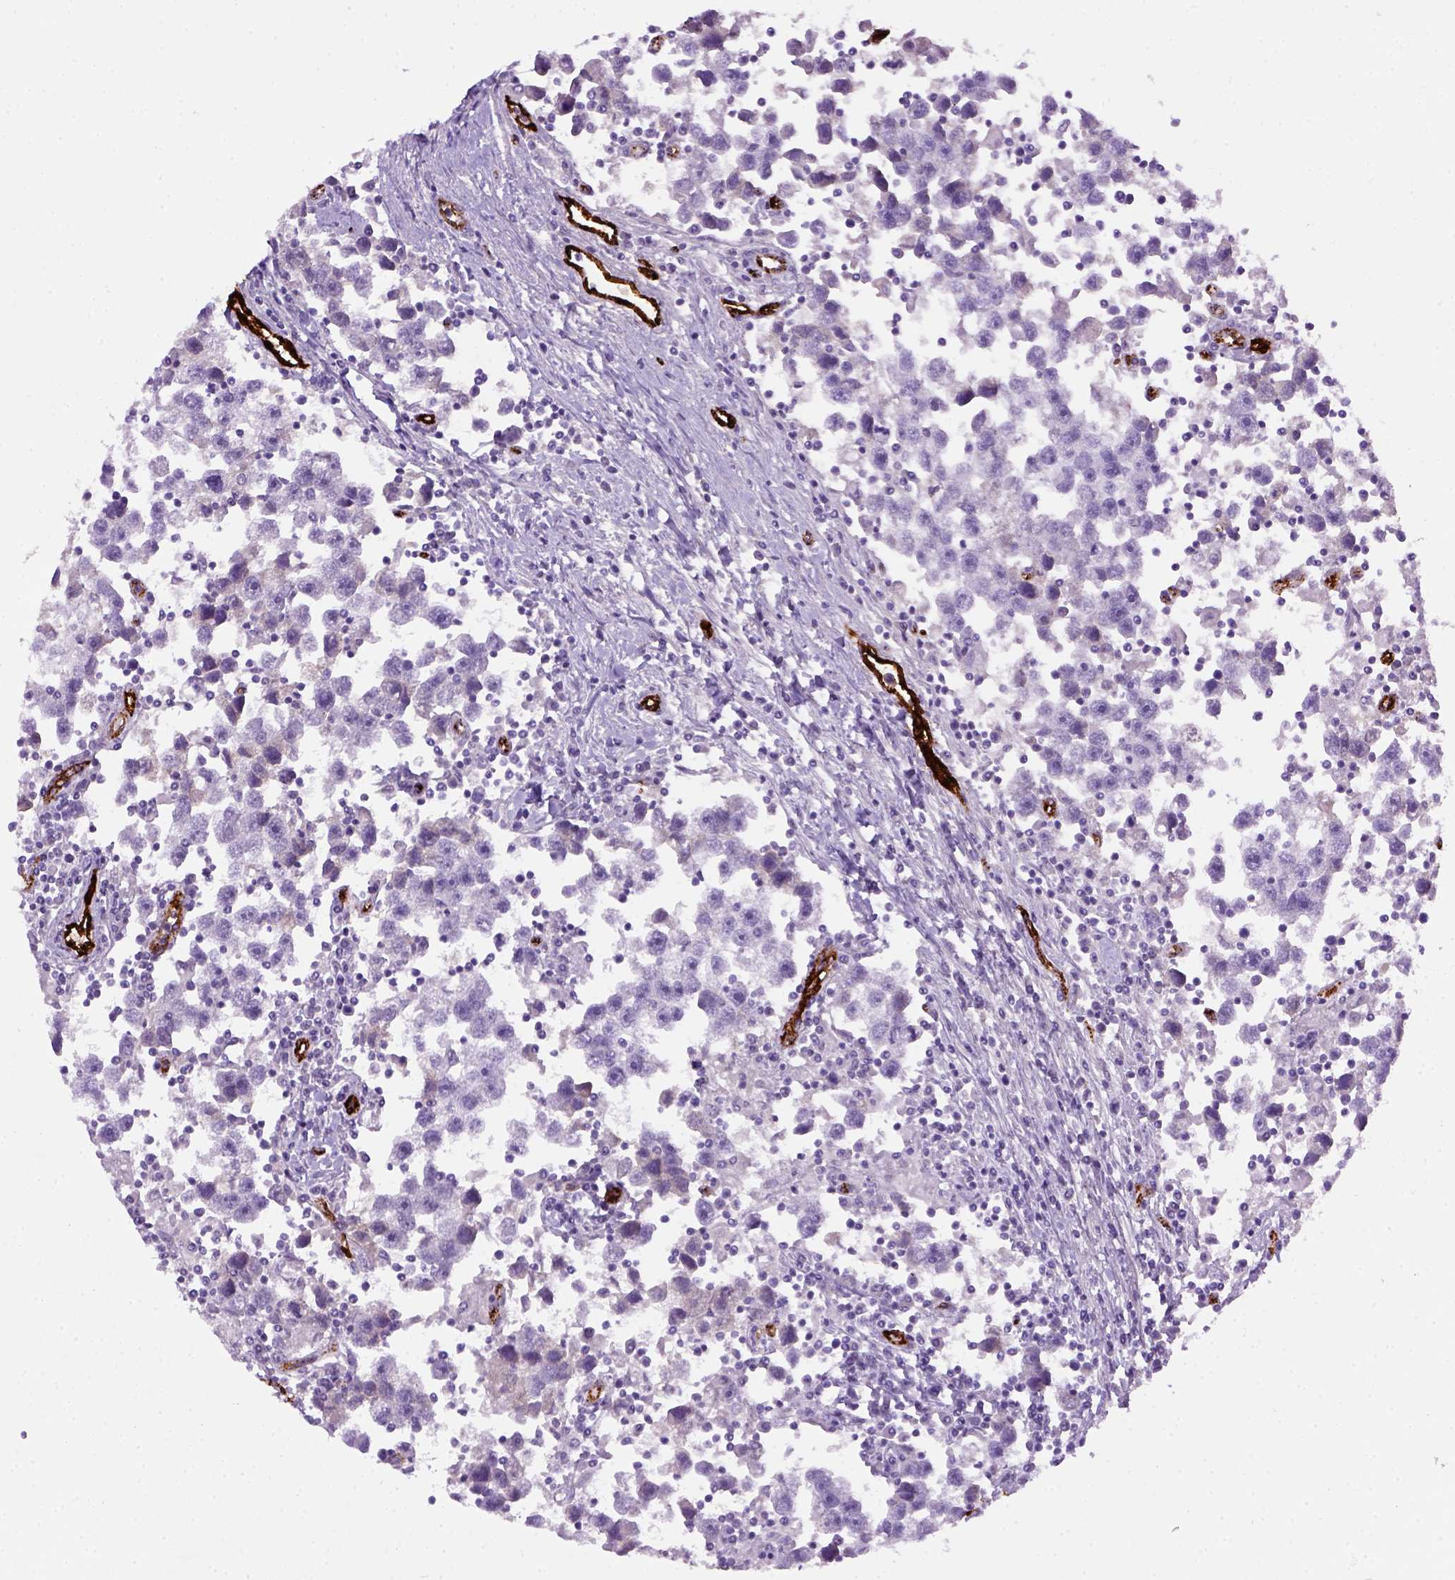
{"staining": {"intensity": "negative", "quantity": "none", "location": "none"}, "tissue": "testis cancer", "cell_type": "Tumor cells", "image_type": "cancer", "snomed": [{"axis": "morphology", "description": "Seminoma, NOS"}, {"axis": "topography", "description": "Testis"}], "caption": "Immunohistochemical staining of testis cancer exhibits no significant positivity in tumor cells.", "gene": "VWF", "patient": {"sex": "male", "age": 30}}